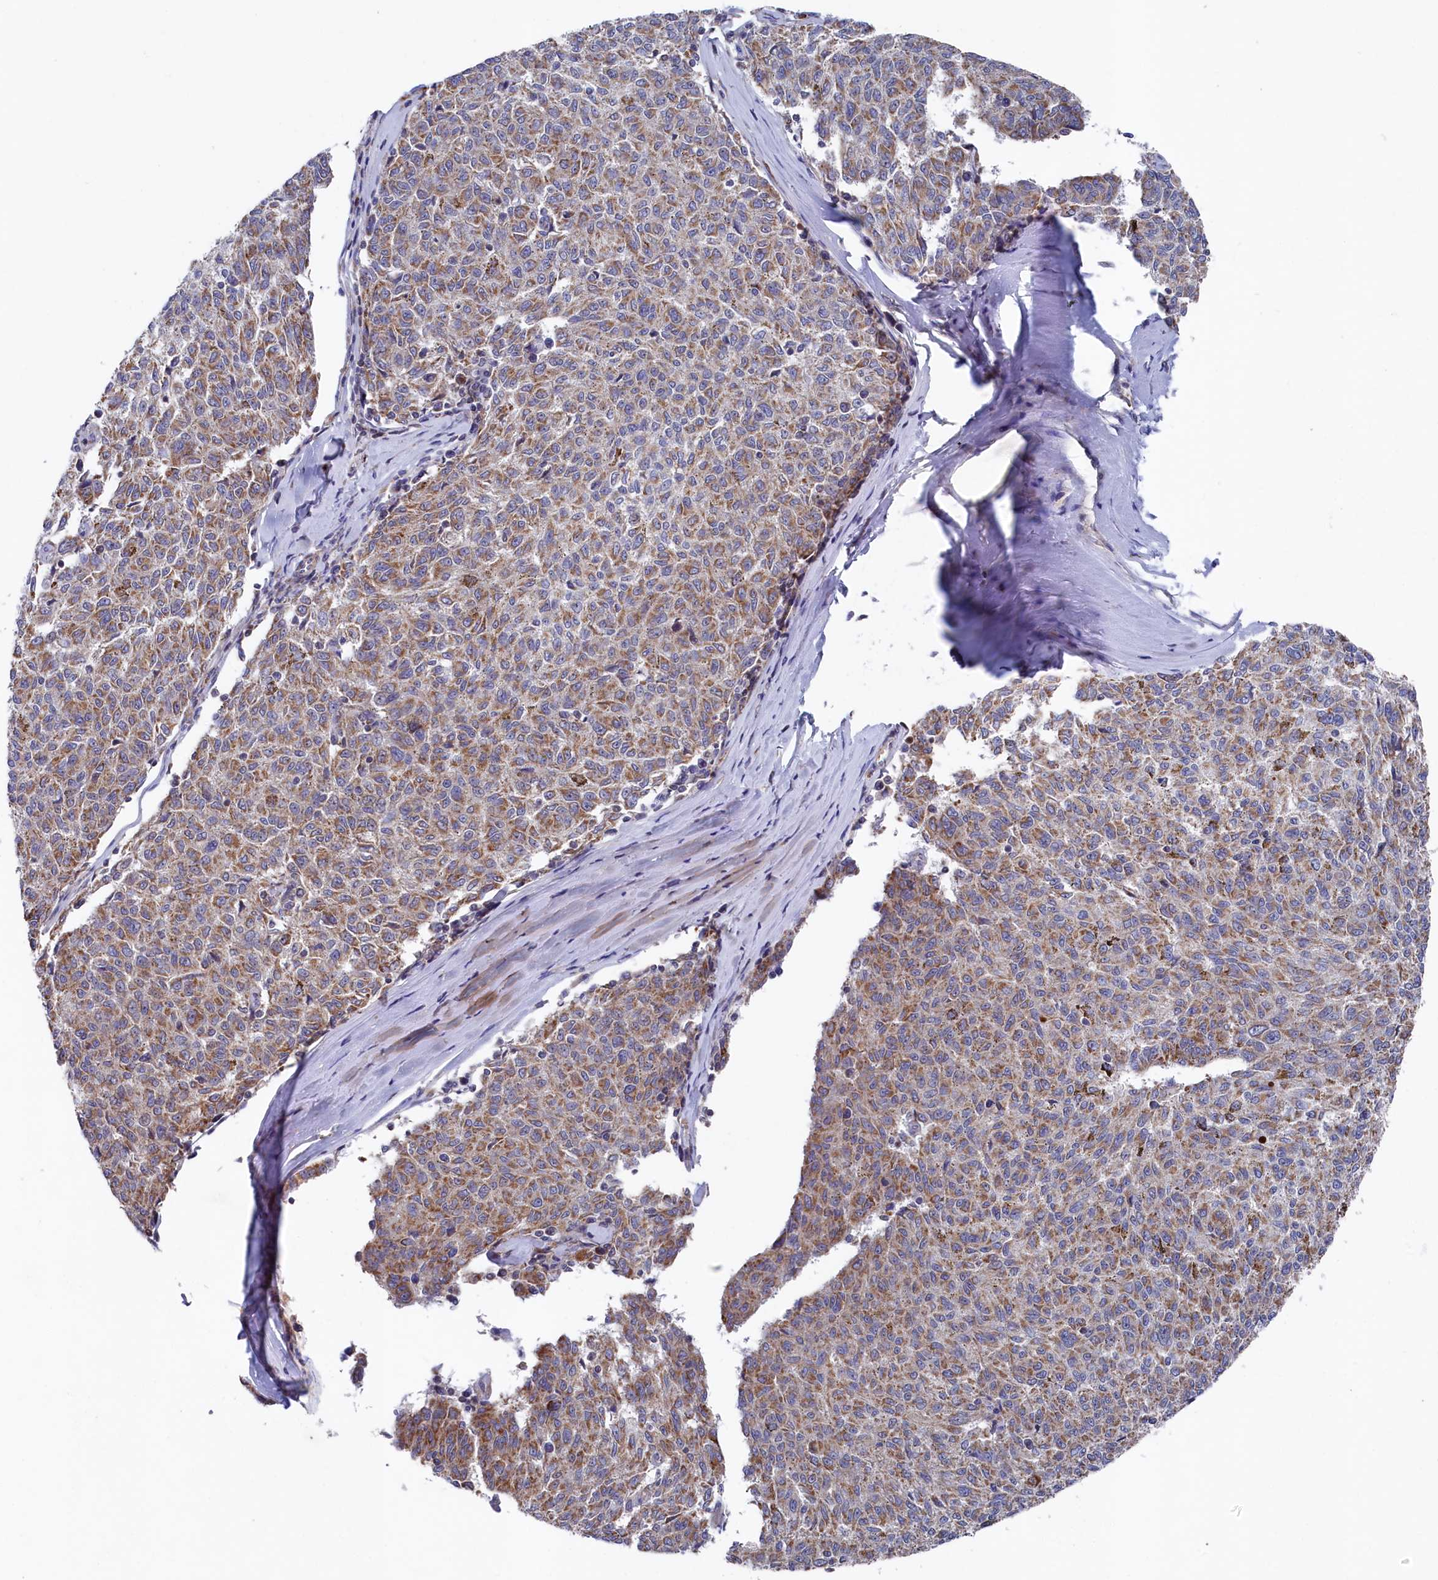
{"staining": {"intensity": "moderate", "quantity": ">75%", "location": "cytoplasmic/membranous"}, "tissue": "melanoma", "cell_type": "Tumor cells", "image_type": "cancer", "snomed": [{"axis": "morphology", "description": "Malignant melanoma, NOS"}, {"axis": "topography", "description": "Skin"}], "caption": "A brown stain shows moderate cytoplasmic/membranous staining of a protein in human malignant melanoma tumor cells.", "gene": "CHCHD1", "patient": {"sex": "female", "age": 72}}